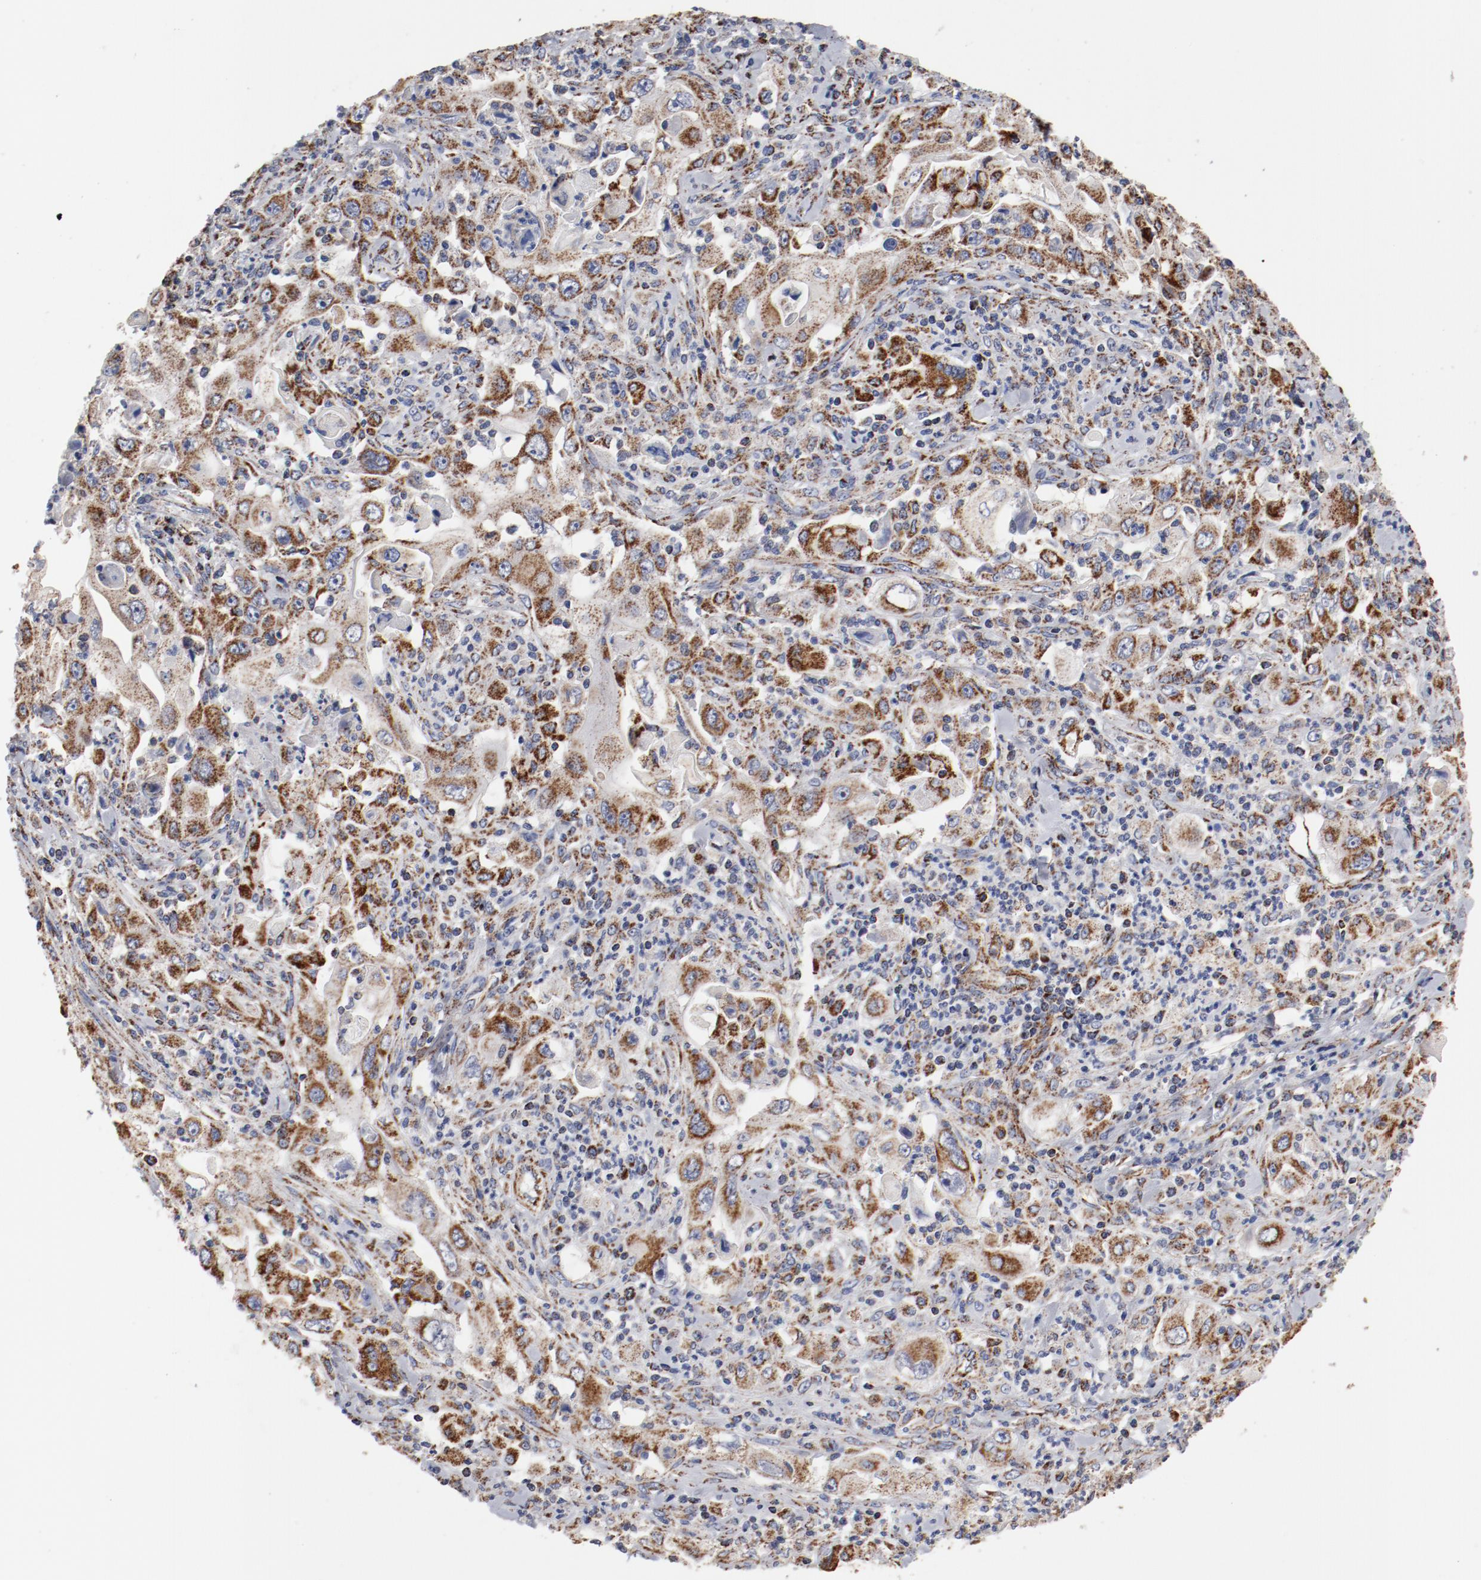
{"staining": {"intensity": "moderate", "quantity": ">75%", "location": "cytoplasmic/membranous"}, "tissue": "pancreatic cancer", "cell_type": "Tumor cells", "image_type": "cancer", "snomed": [{"axis": "morphology", "description": "Adenocarcinoma, NOS"}, {"axis": "topography", "description": "Pancreas"}], "caption": "IHC (DAB (3,3'-diaminobenzidine)) staining of human pancreatic cancer demonstrates moderate cytoplasmic/membranous protein positivity in approximately >75% of tumor cells.", "gene": "NDUFV2", "patient": {"sex": "male", "age": 70}}